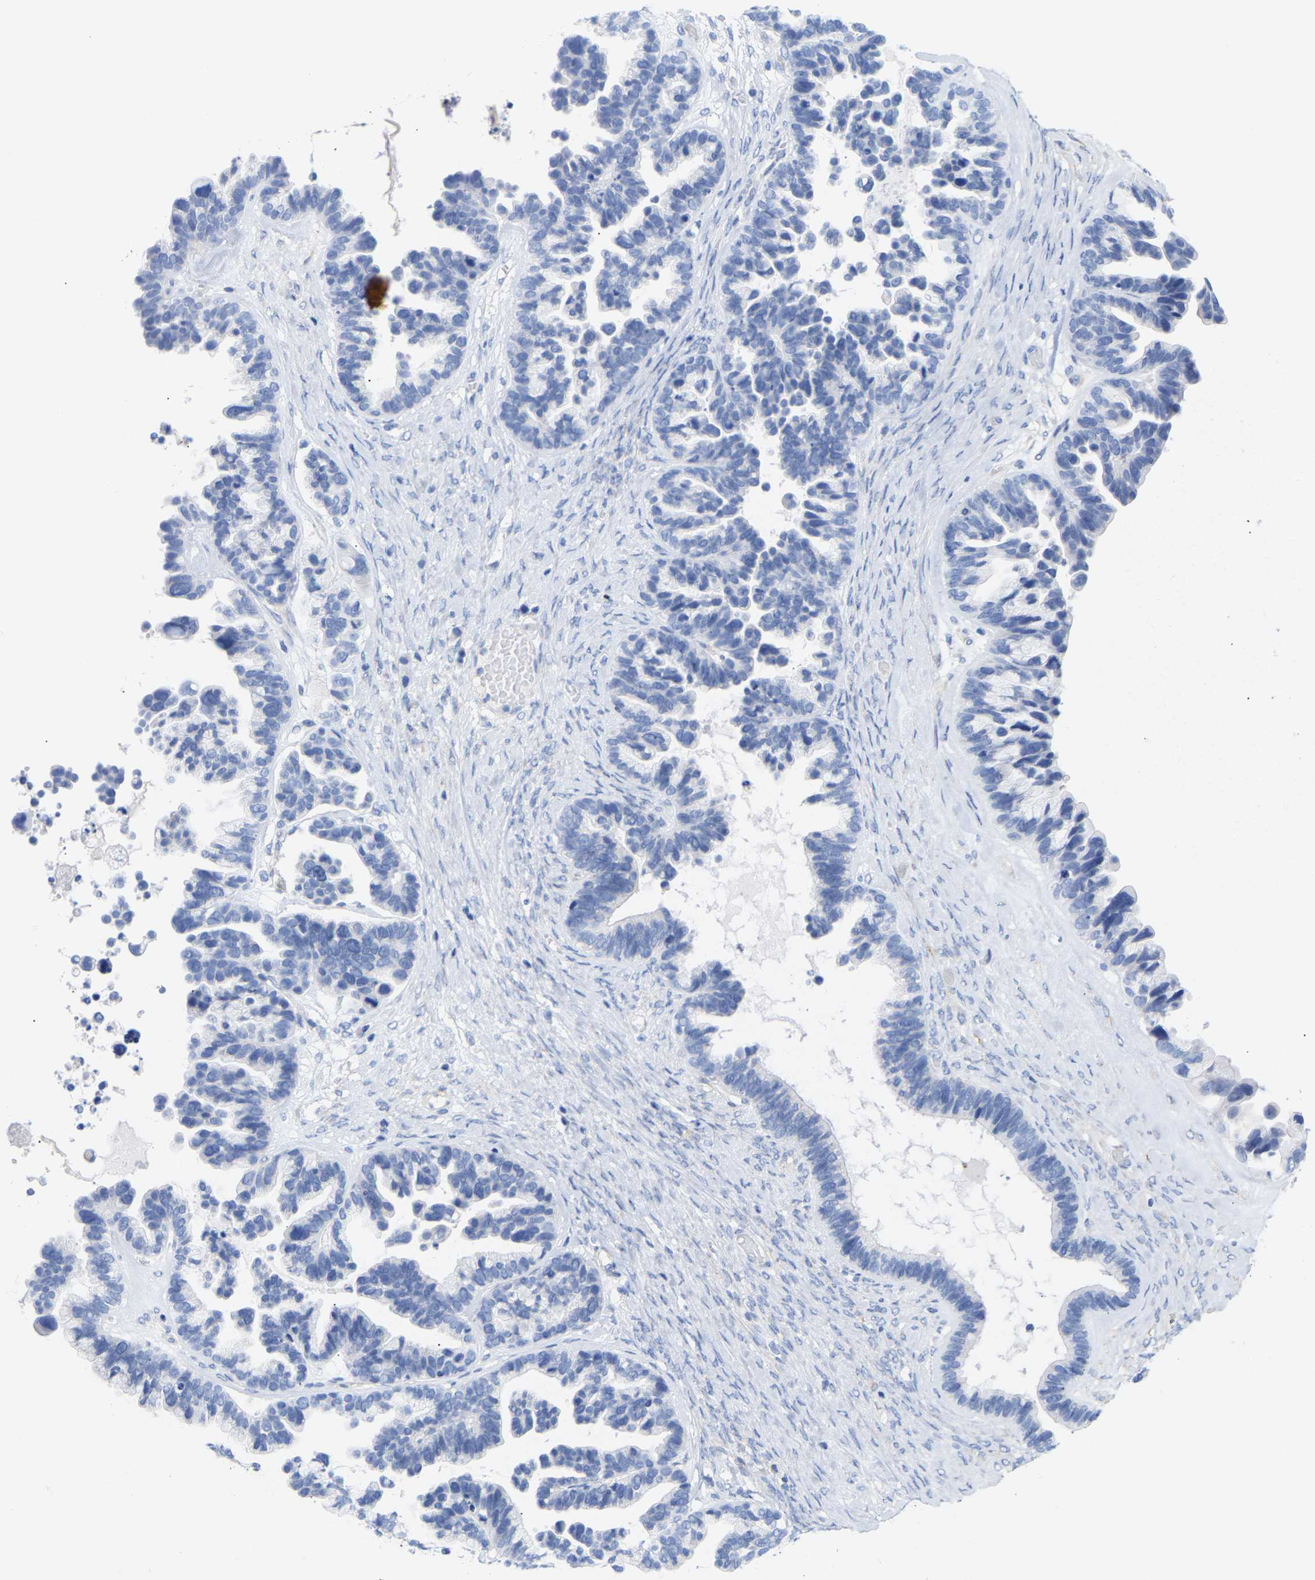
{"staining": {"intensity": "negative", "quantity": "none", "location": "none"}, "tissue": "ovarian cancer", "cell_type": "Tumor cells", "image_type": "cancer", "snomed": [{"axis": "morphology", "description": "Cystadenocarcinoma, serous, NOS"}, {"axis": "topography", "description": "Ovary"}], "caption": "DAB (3,3'-diaminobenzidine) immunohistochemical staining of ovarian cancer displays no significant positivity in tumor cells.", "gene": "AMPH", "patient": {"sex": "female", "age": 56}}